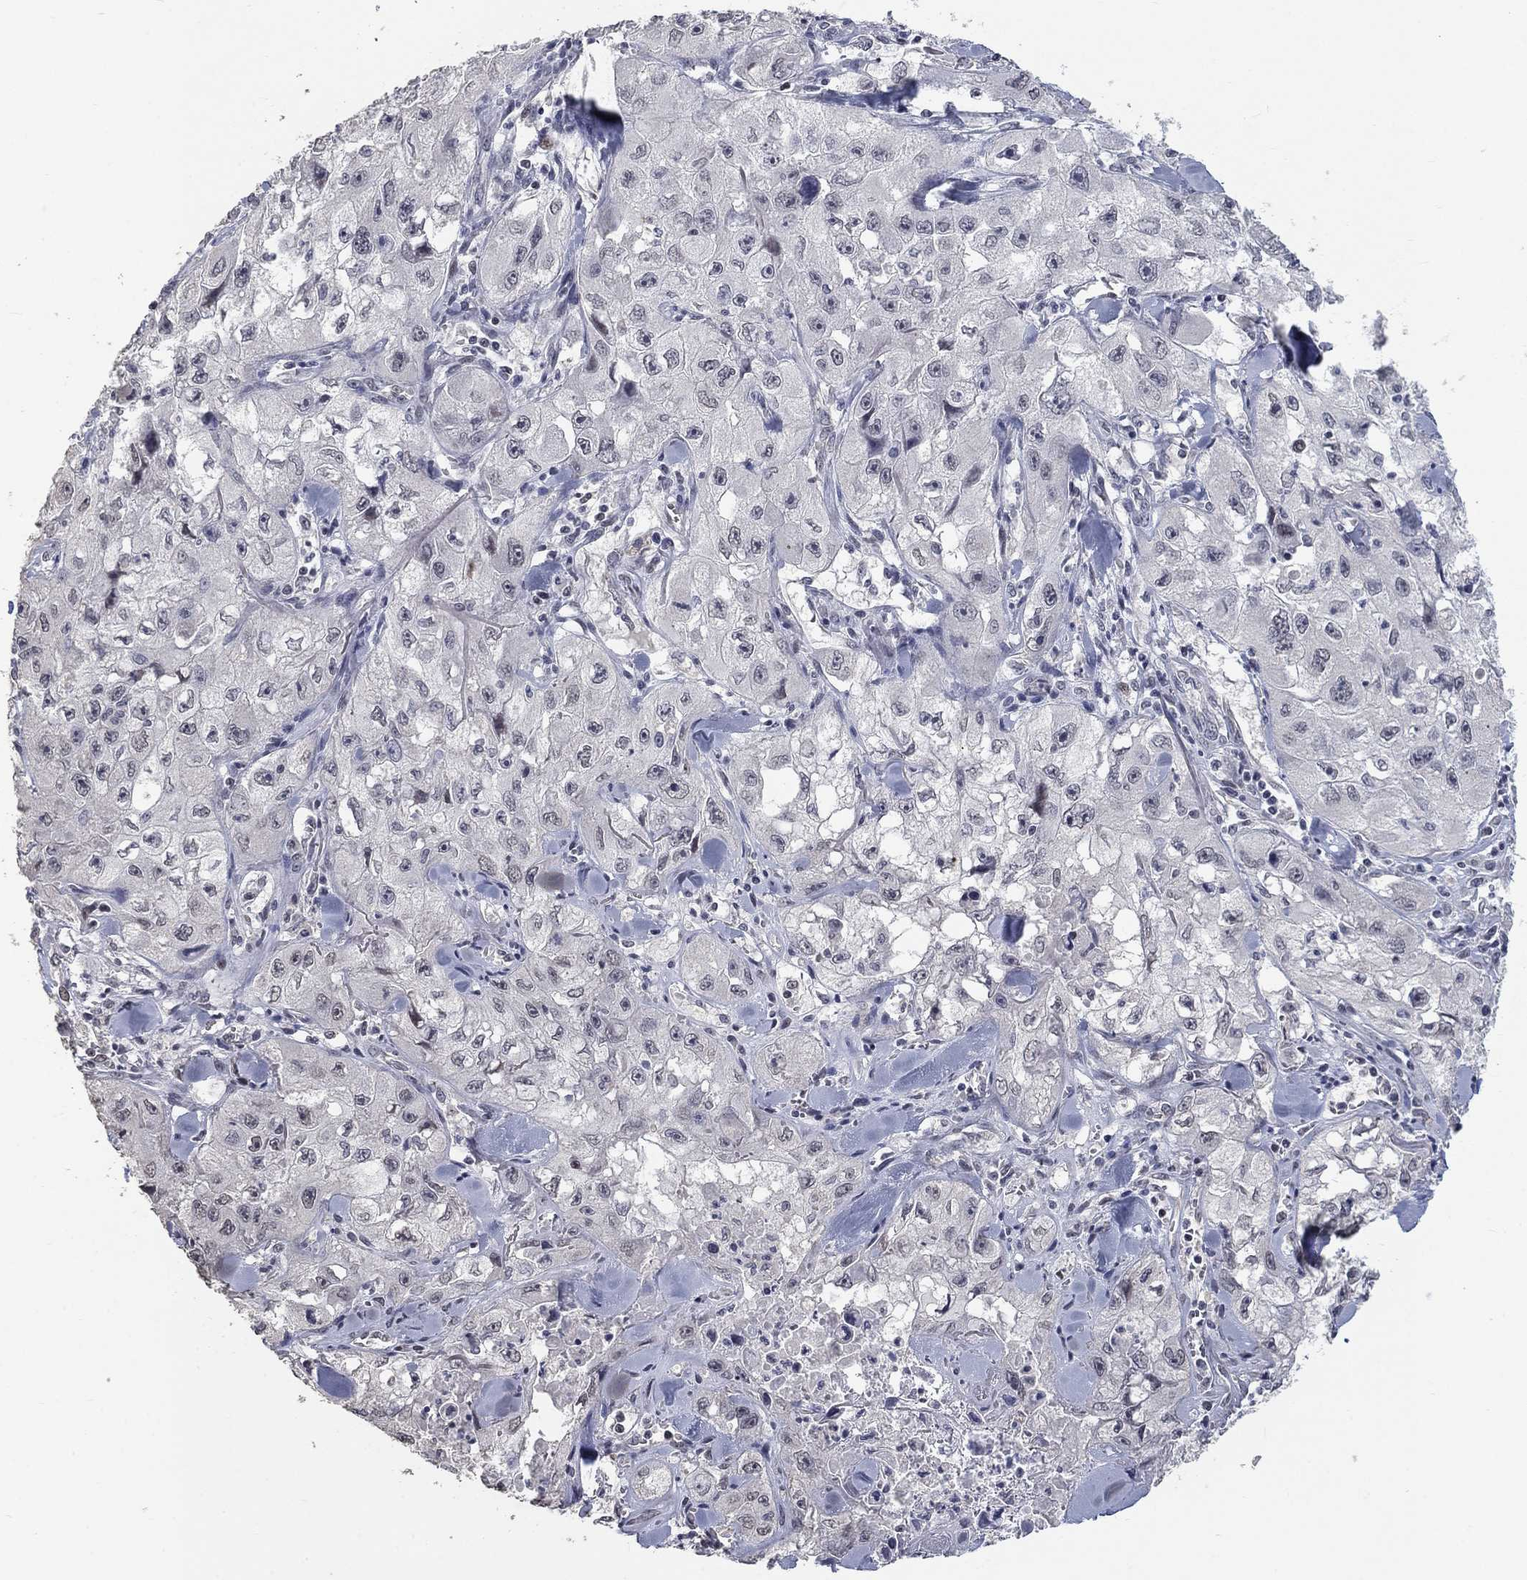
{"staining": {"intensity": "negative", "quantity": "none", "location": "none"}, "tissue": "skin cancer", "cell_type": "Tumor cells", "image_type": "cancer", "snomed": [{"axis": "morphology", "description": "Squamous cell carcinoma, NOS"}, {"axis": "topography", "description": "Skin"}, {"axis": "topography", "description": "Subcutis"}], "caption": "An IHC photomicrograph of skin squamous cell carcinoma is shown. There is no staining in tumor cells of skin squamous cell carcinoma.", "gene": "SPATA33", "patient": {"sex": "male", "age": 73}}